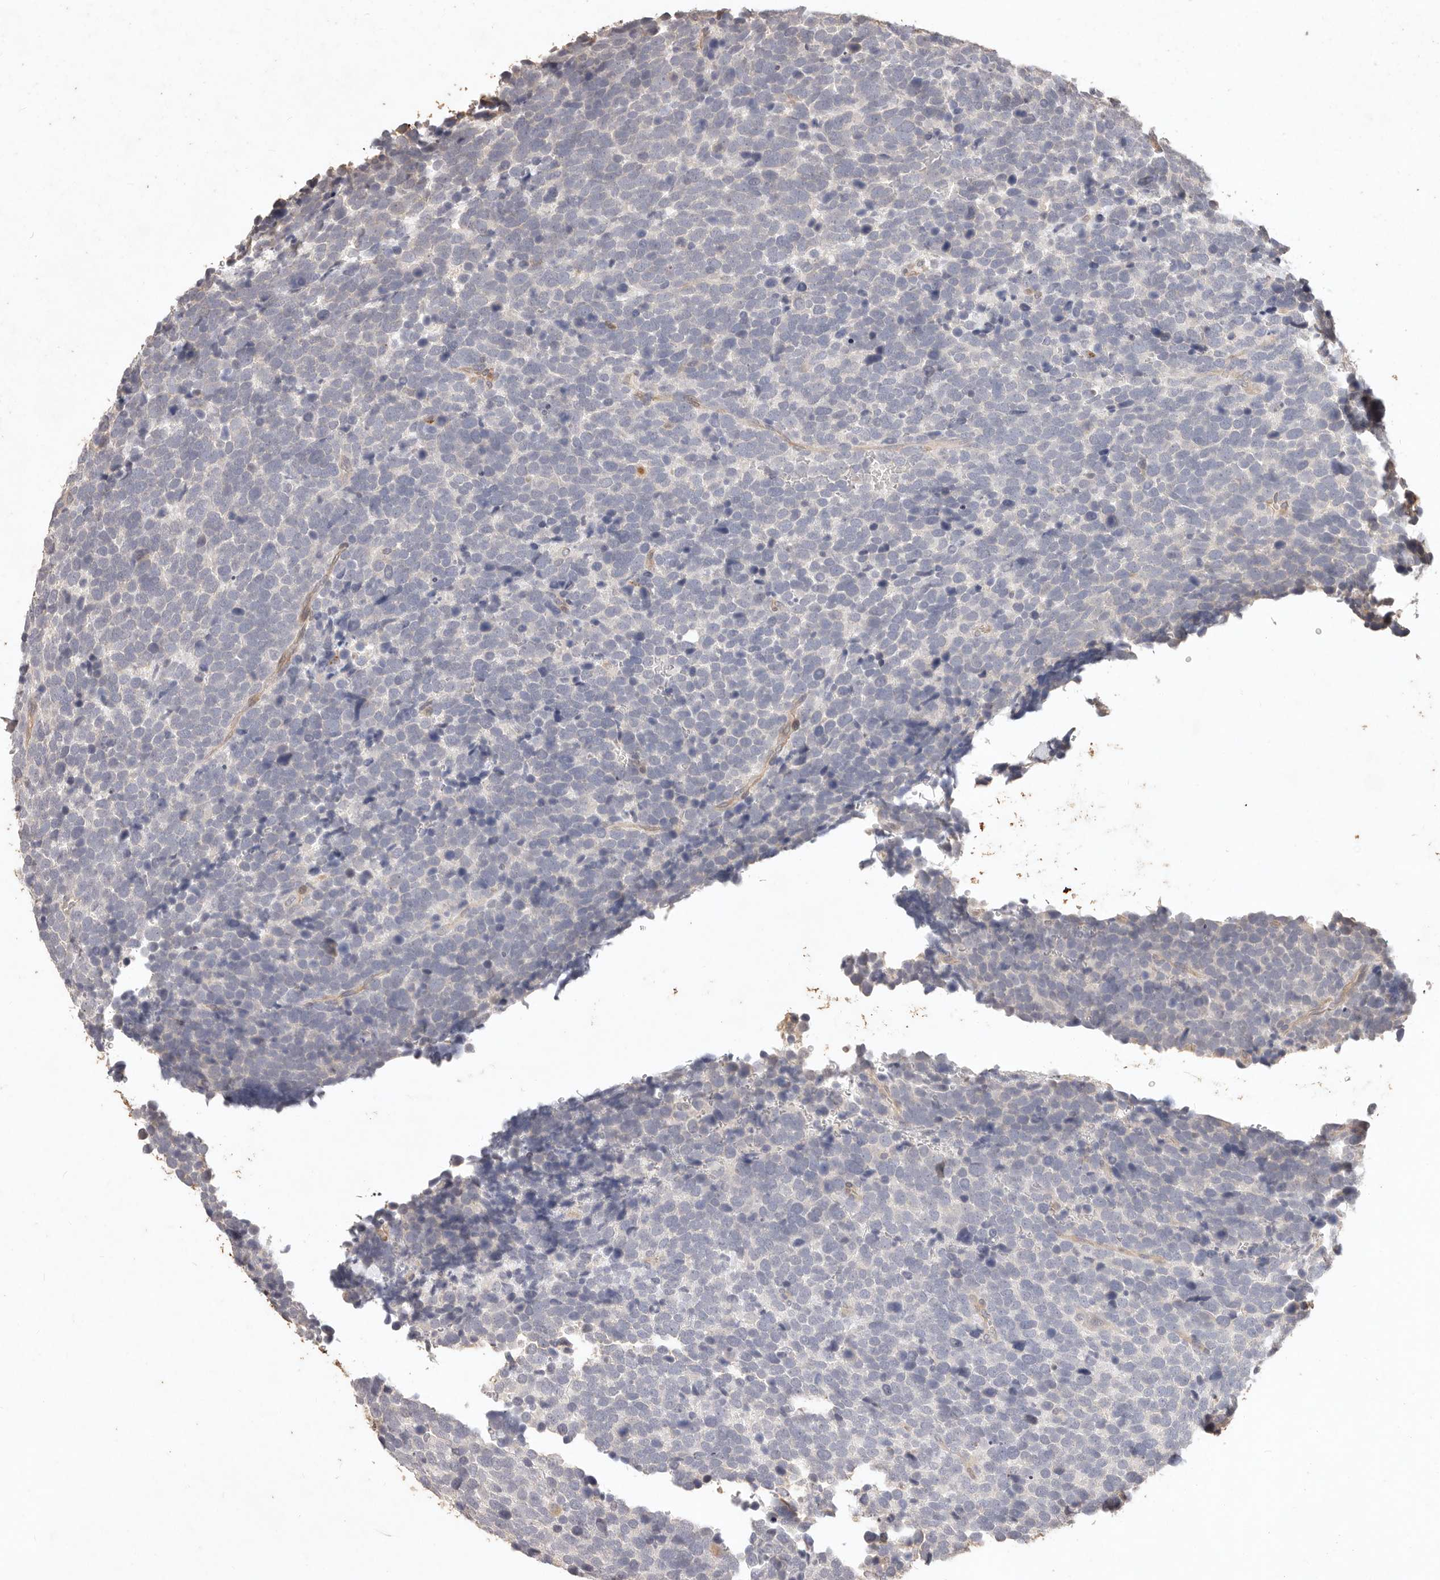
{"staining": {"intensity": "negative", "quantity": "none", "location": "none"}, "tissue": "urothelial cancer", "cell_type": "Tumor cells", "image_type": "cancer", "snomed": [{"axis": "morphology", "description": "Urothelial carcinoma, High grade"}, {"axis": "topography", "description": "Urinary bladder"}], "caption": "Urothelial cancer stained for a protein using IHC displays no expression tumor cells.", "gene": "KIF9", "patient": {"sex": "female", "age": 82}}